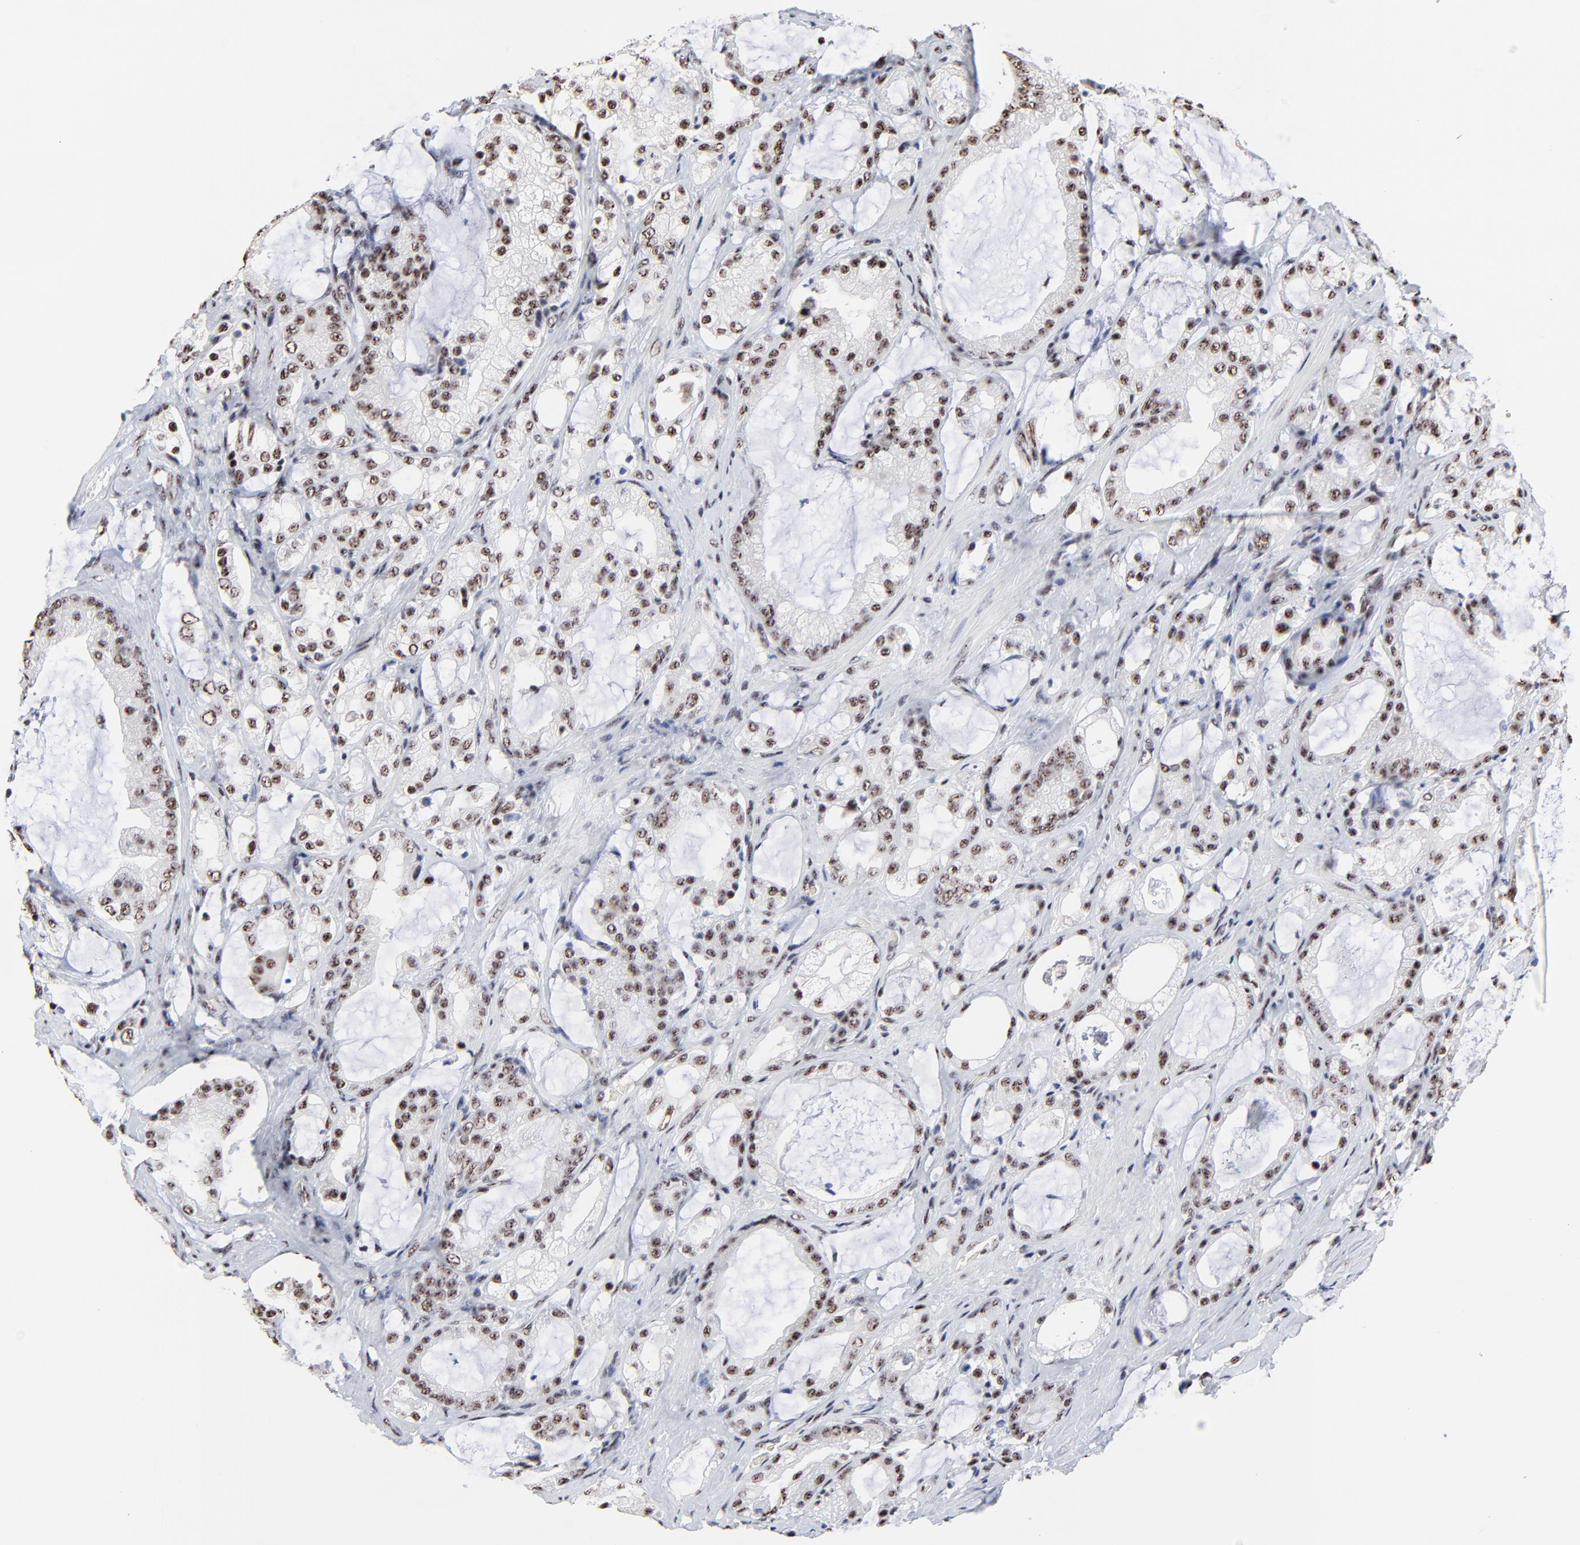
{"staining": {"intensity": "weak", "quantity": ">75%", "location": "nuclear"}, "tissue": "prostate cancer", "cell_type": "Tumor cells", "image_type": "cancer", "snomed": [{"axis": "morphology", "description": "Adenocarcinoma, Medium grade"}, {"axis": "topography", "description": "Prostate"}], "caption": "A histopathology image of prostate medium-grade adenocarcinoma stained for a protein displays weak nuclear brown staining in tumor cells.", "gene": "MBD4", "patient": {"sex": "male", "age": 70}}